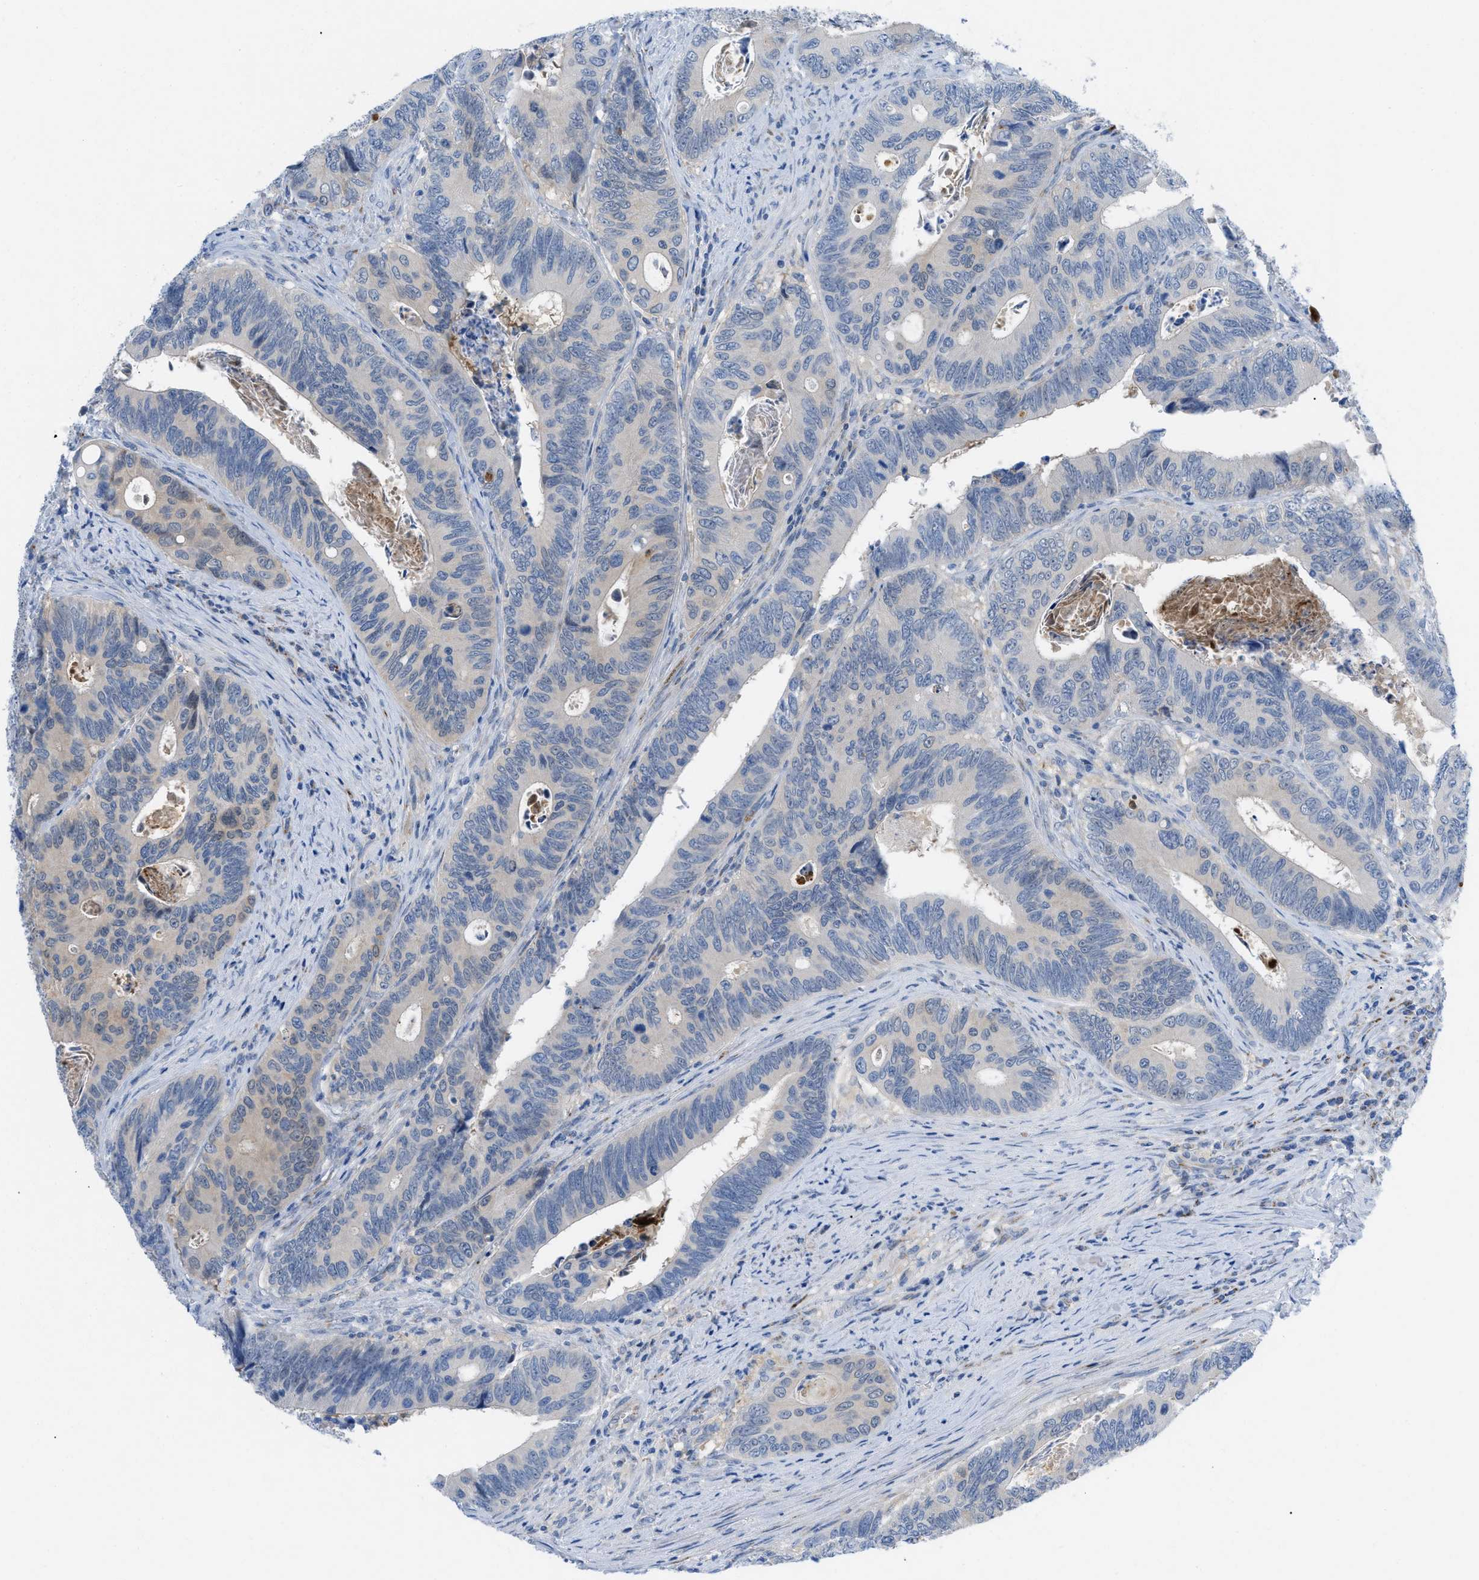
{"staining": {"intensity": "negative", "quantity": "none", "location": "none"}, "tissue": "colorectal cancer", "cell_type": "Tumor cells", "image_type": "cancer", "snomed": [{"axis": "morphology", "description": "Inflammation, NOS"}, {"axis": "morphology", "description": "Adenocarcinoma, NOS"}, {"axis": "topography", "description": "Colon"}], "caption": "There is no significant expression in tumor cells of colorectal cancer (adenocarcinoma). (DAB (3,3'-diaminobenzidine) IHC visualized using brightfield microscopy, high magnification).", "gene": "RBBP9", "patient": {"sex": "male", "age": 72}}